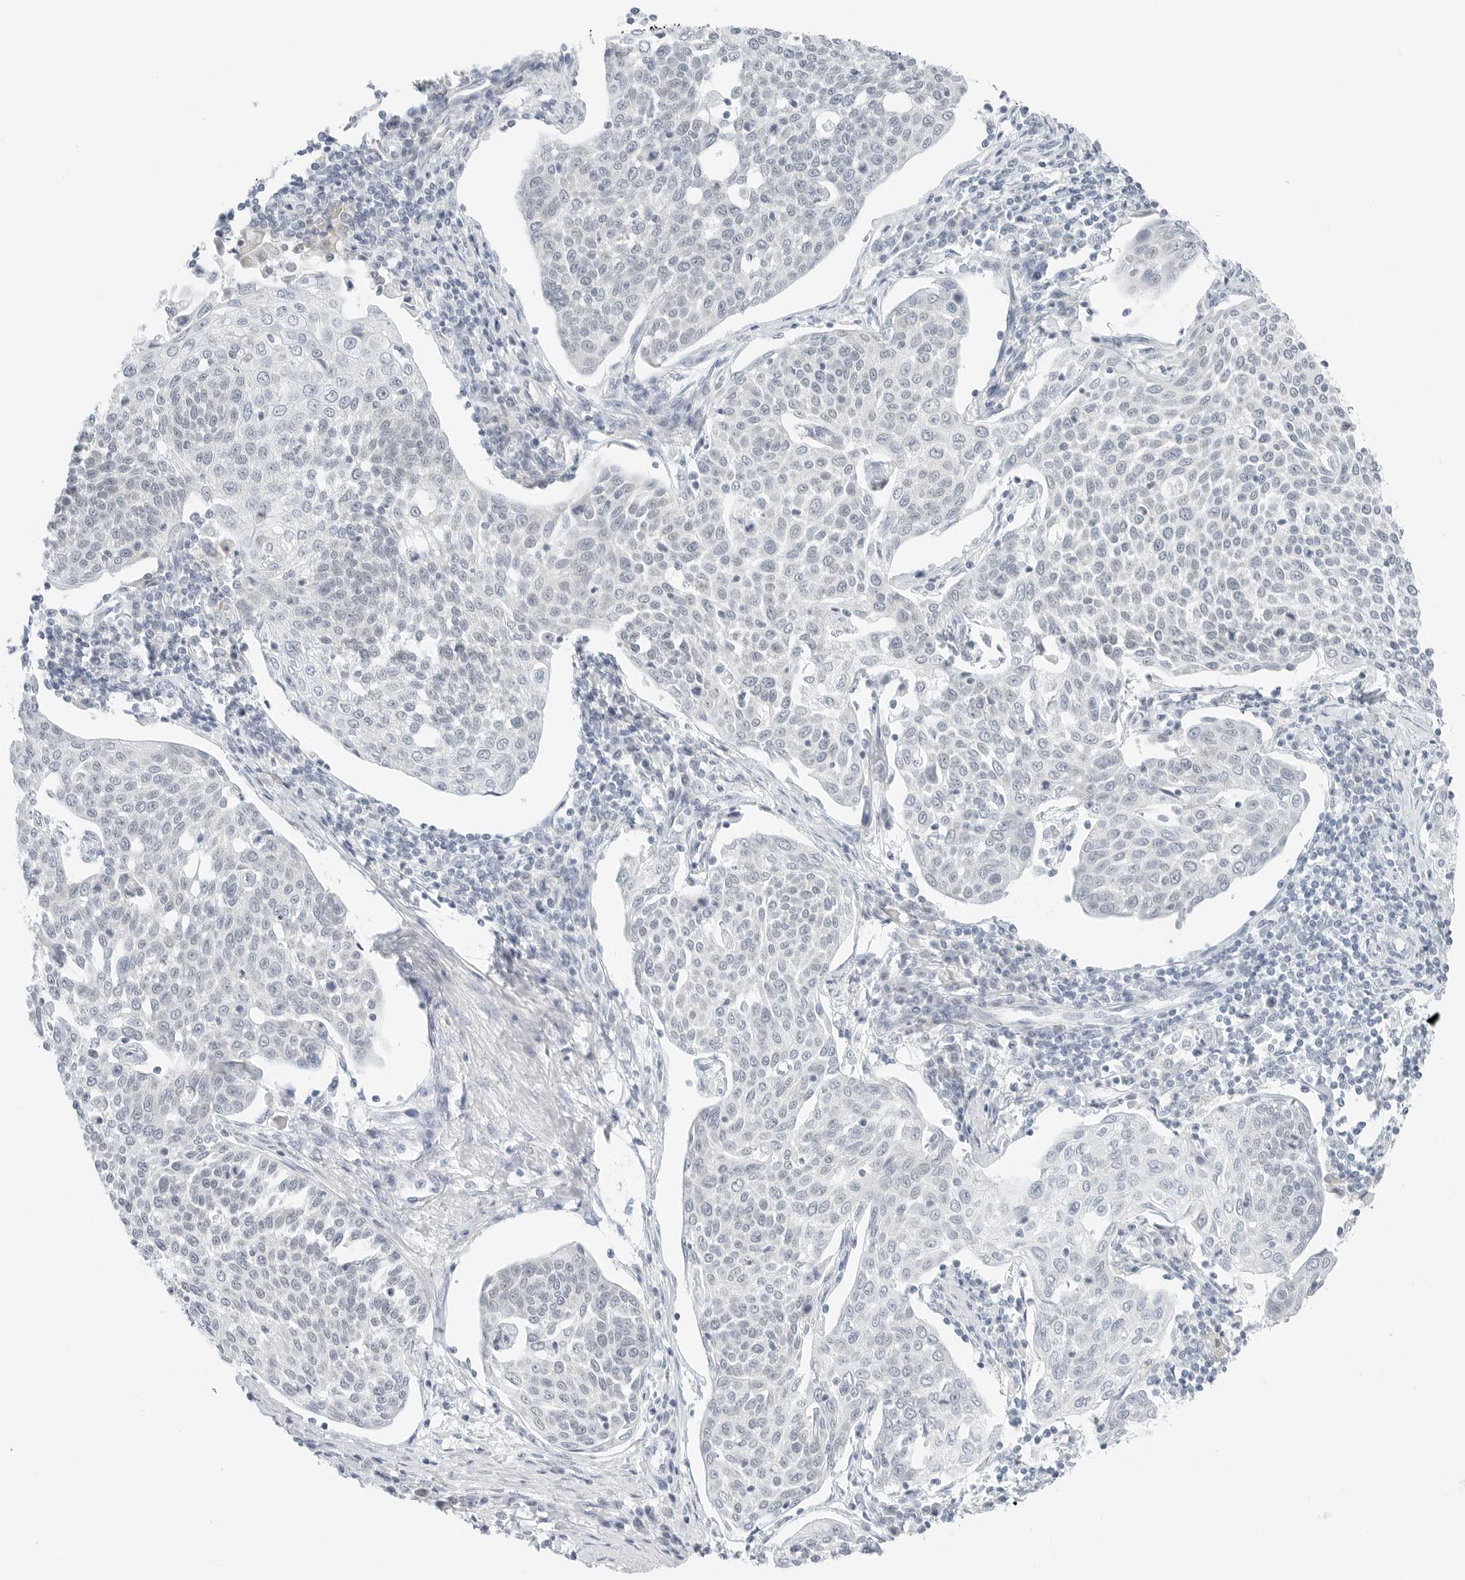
{"staining": {"intensity": "negative", "quantity": "none", "location": "none"}, "tissue": "cervical cancer", "cell_type": "Tumor cells", "image_type": "cancer", "snomed": [{"axis": "morphology", "description": "Squamous cell carcinoma, NOS"}, {"axis": "topography", "description": "Cervix"}], "caption": "DAB immunohistochemical staining of human cervical cancer reveals no significant expression in tumor cells. Nuclei are stained in blue.", "gene": "CCSAP", "patient": {"sex": "female", "age": 34}}